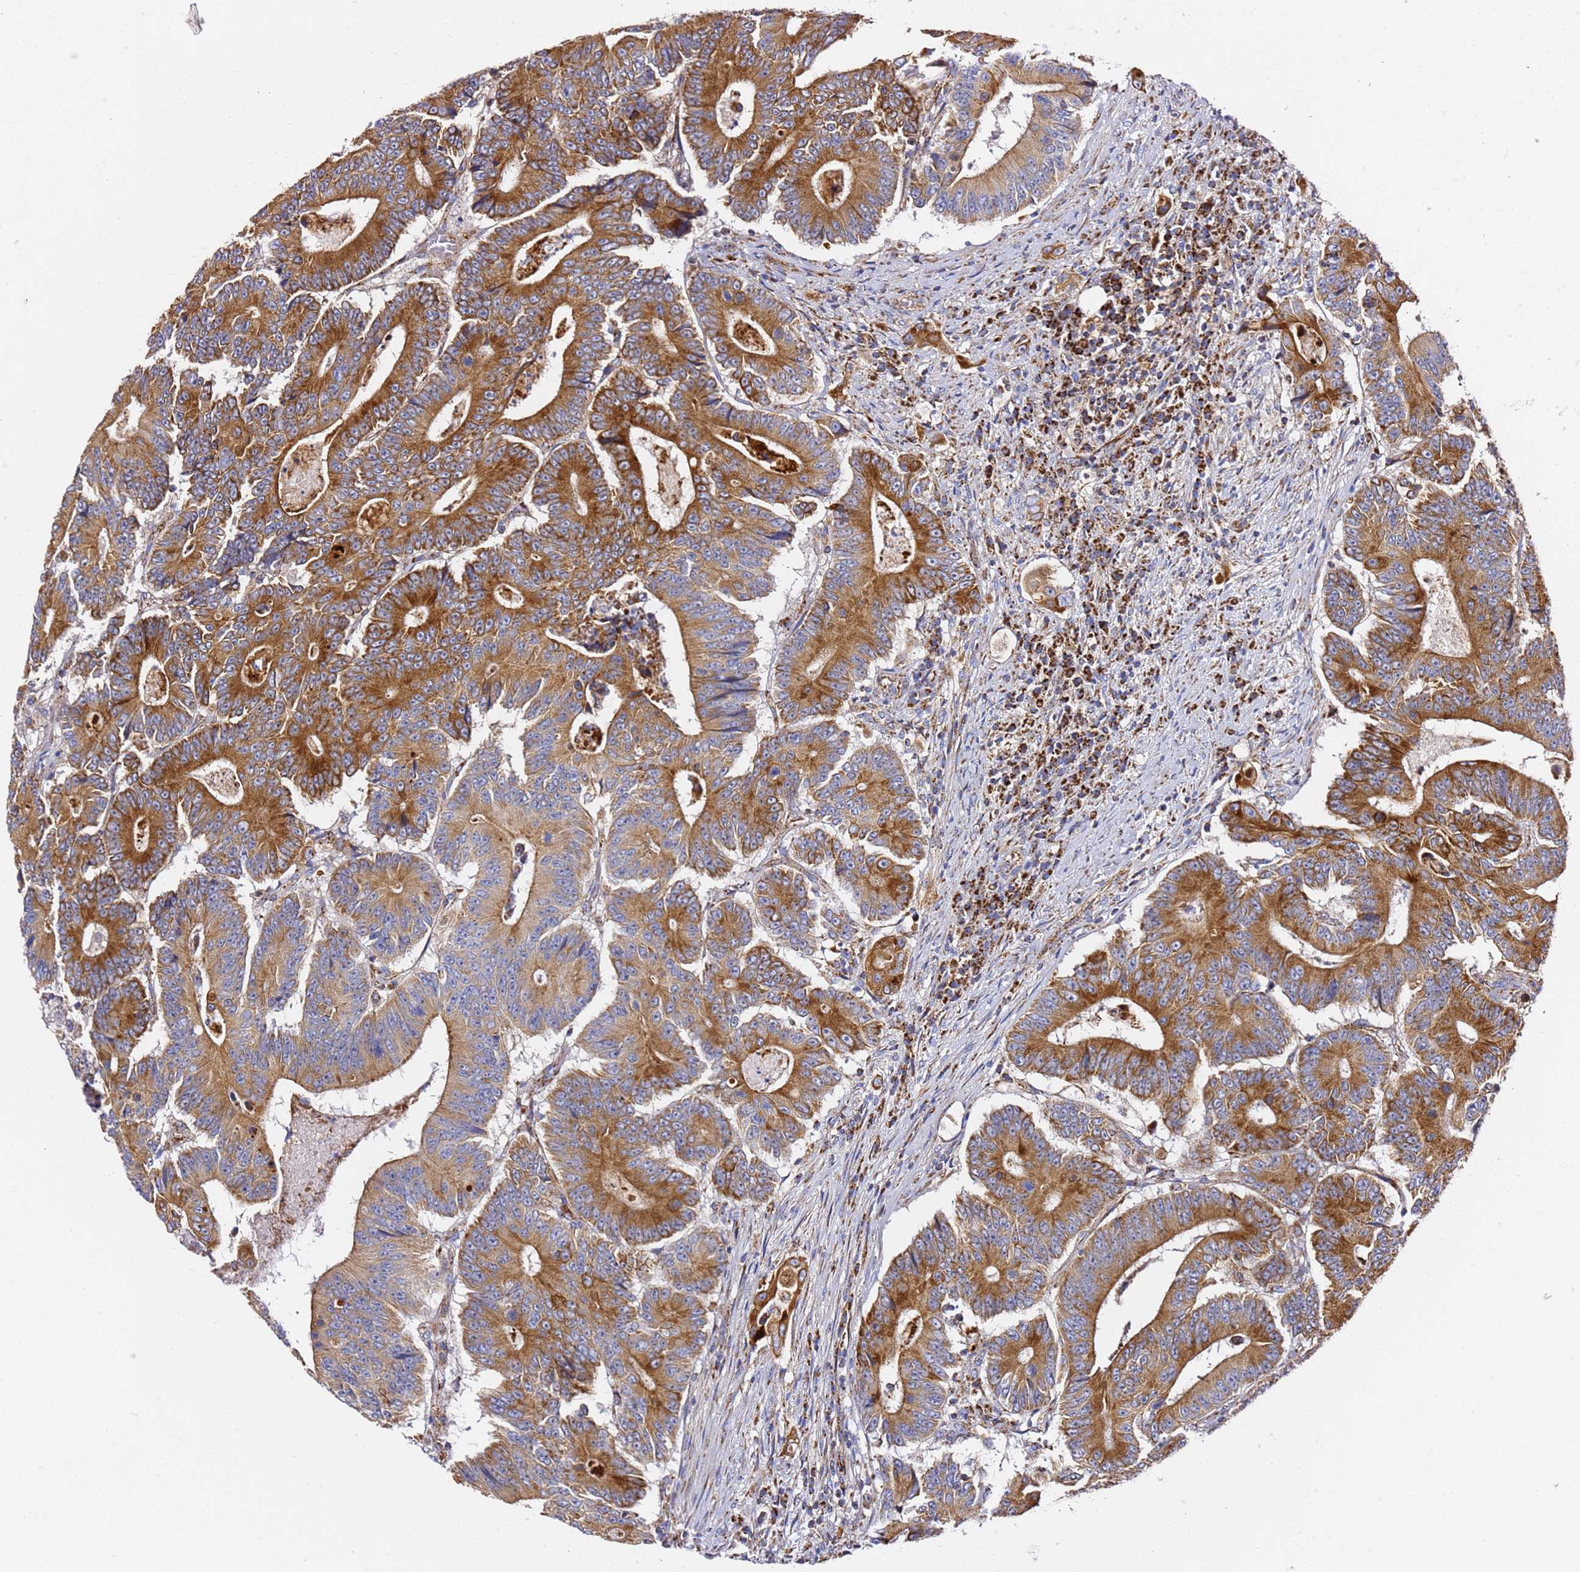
{"staining": {"intensity": "strong", "quantity": ">75%", "location": "cytoplasmic/membranous"}, "tissue": "colorectal cancer", "cell_type": "Tumor cells", "image_type": "cancer", "snomed": [{"axis": "morphology", "description": "Adenocarcinoma, NOS"}, {"axis": "topography", "description": "Colon"}], "caption": "Colorectal cancer (adenocarcinoma) was stained to show a protein in brown. There is high levels of strong cytoplasmic/membranous staining in approximately >75% of tumor cells. (DAB IHC, brown staining for protein, blue staining for nuclei).", "gene": "NDUFA3", "patient": {"sex": "male", "age": 83}}